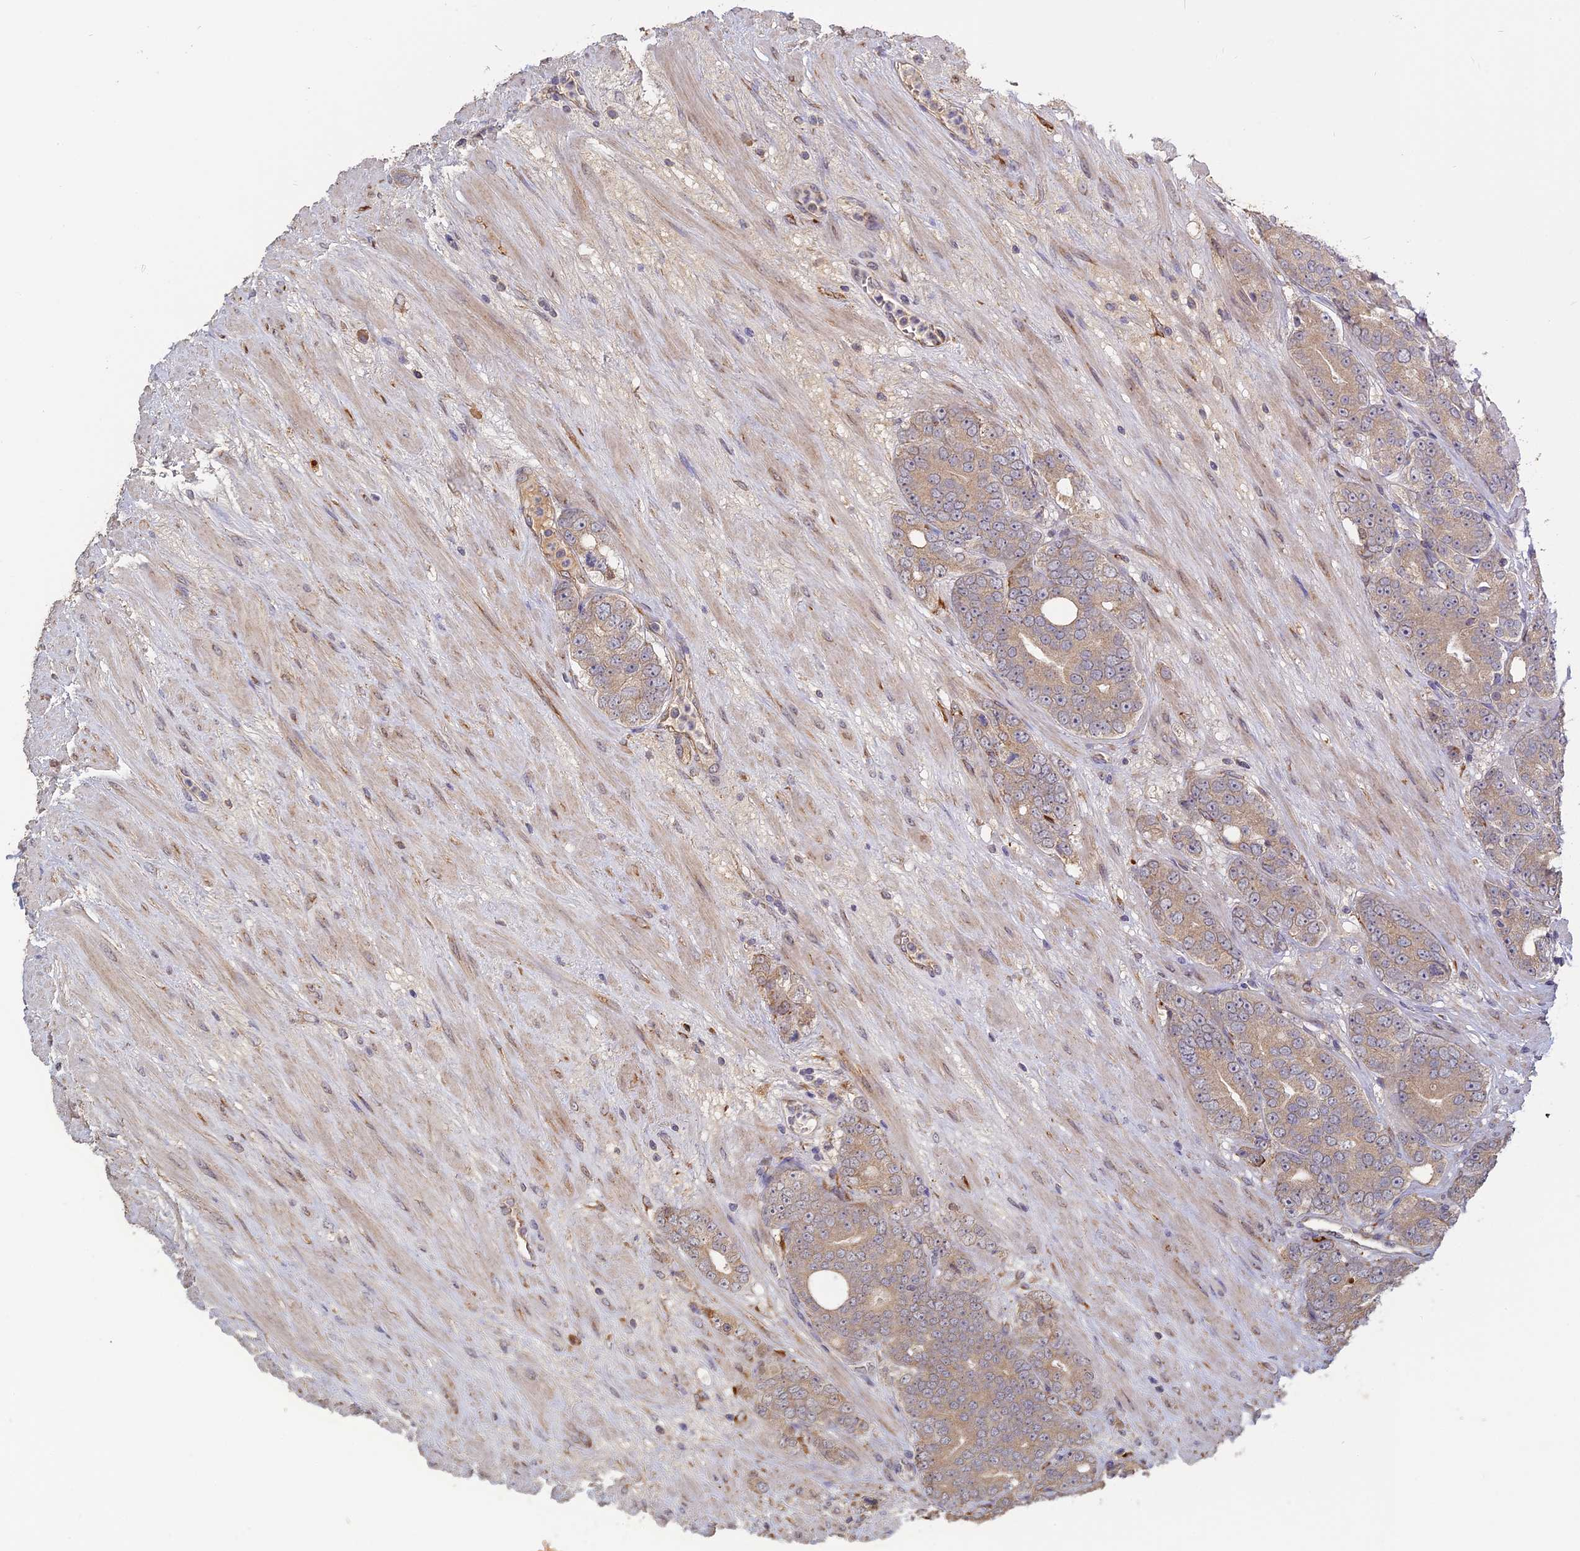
{"staining": {"intensity": "weak", "quantity": "25%-75%", "location": "cytoplasmic/membranous"}, "tissue": "prostate cancer", "cell_type": "Tumor cells", "image_type": "cancer", "snomed": [{"axis": "morphology", "description": "Adenocarcinoma, High grade"}, {"axis": "topography", "description": "Prostate"}], "caption": "Protein staining reveals weak cytoplasmic/membranous expression in approximately 25%-75% of tumor cells in prostate cancer (adenocarcinoma (high-grade)).", "gene": "PPIC", "patient": {"sex": "male", "age": 64}}